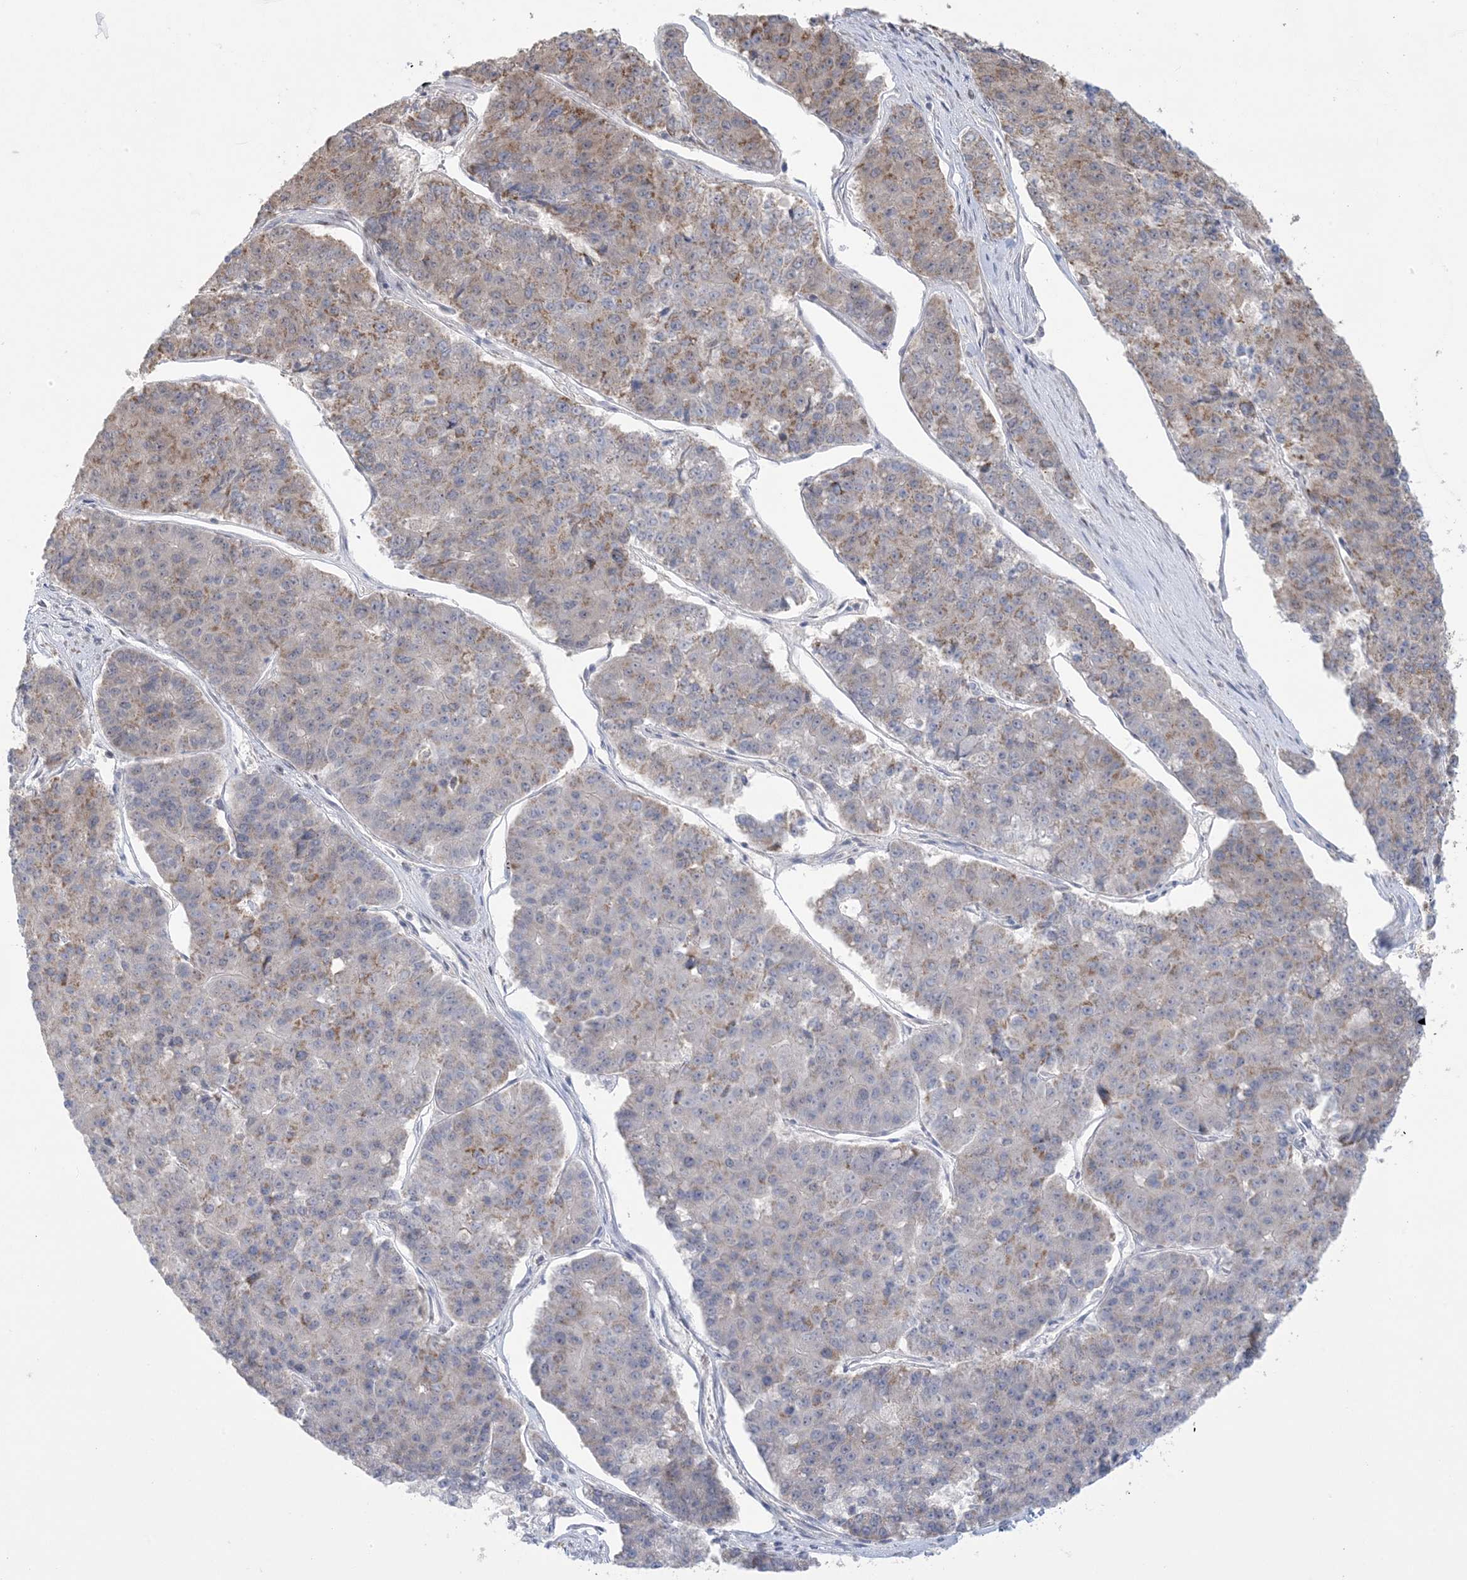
{"staining": {"intensity": "moderate", "quantity": "<25%", "location": "cytoplasmic/membranous"}, "tissue": "pancreatic cancer", "cell_type": "Tumor cells", "image_type": "cancer", "snomed": [{"axis": "morphology", "description": "Adenocarcinoma, NOS"}, {"axis": "topography", "description": "Pancreas"}], "caption": "A brown stain shows moderate cytoplasmic/membranous positivity of a protein in human pancreatic adenocarcinoma tumor cells. Nuclei are stained in blue.", "gene": "TRMT10C", "patient": {"sex": "male", "age": 50}}